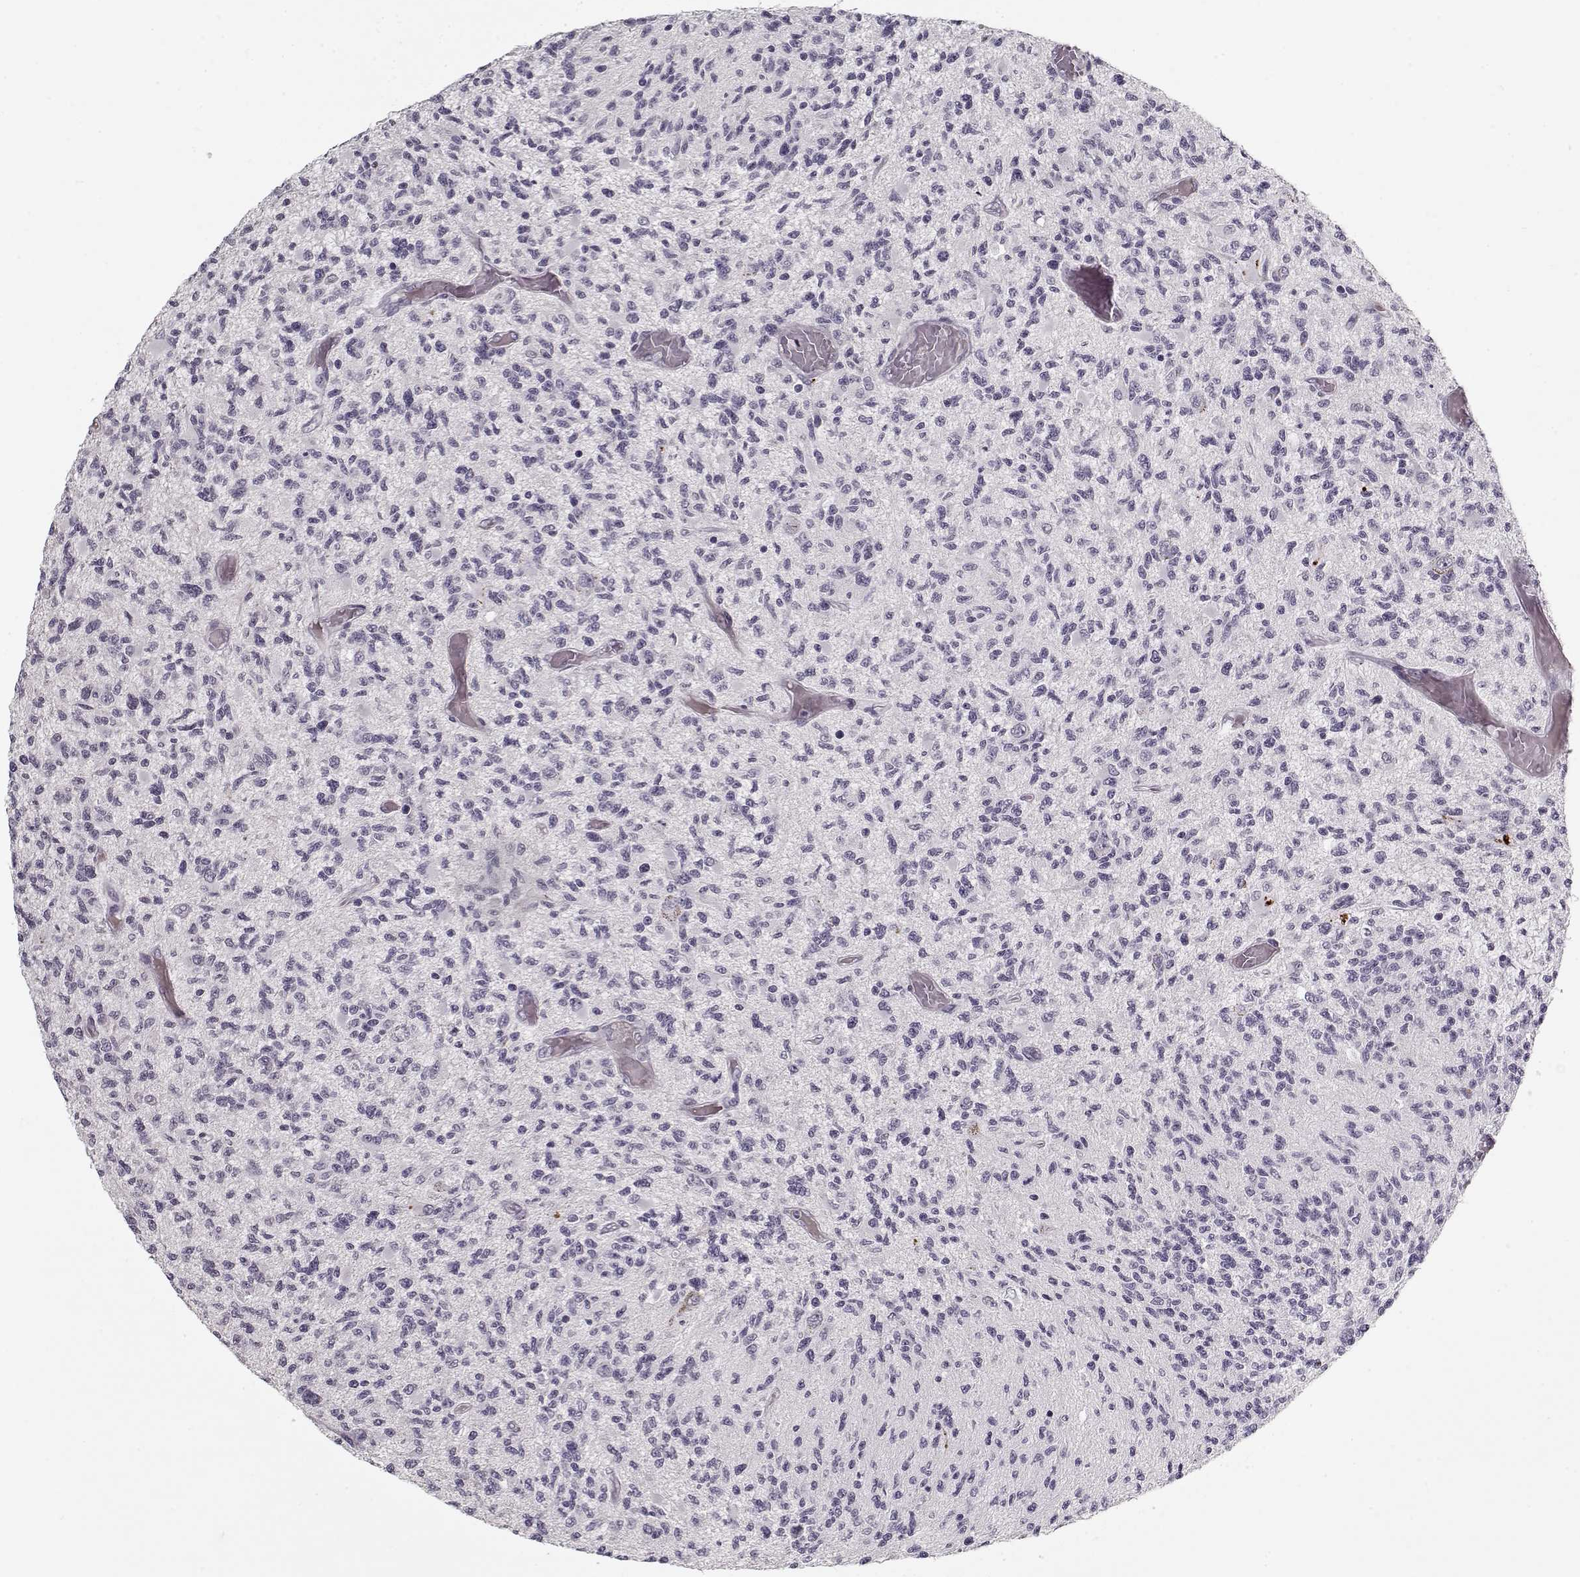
{"staining": {"intensity": "negative", "quantity": "none", "location": "none"}, "tissue": "glioma", "cell_type": "Tumor cells", "image_type": "cancer", "snomed": [{"axis": "morphology", "description": "Glioma, malignant, High grade"}, {"axis": "topography", "description": "Brain"}], "caption": "IHC of human high-grade glioma (malignant) demonstrates no expression in tumor cells. Brightfield microscopy of immunohistochemistry stained with DAB (3,3'-diaminobenzidine) (brown) and hematoxylin (blue), captured at high magnification.", "gene": "LUM", "patient": {"sex": "female", "age": 63}}